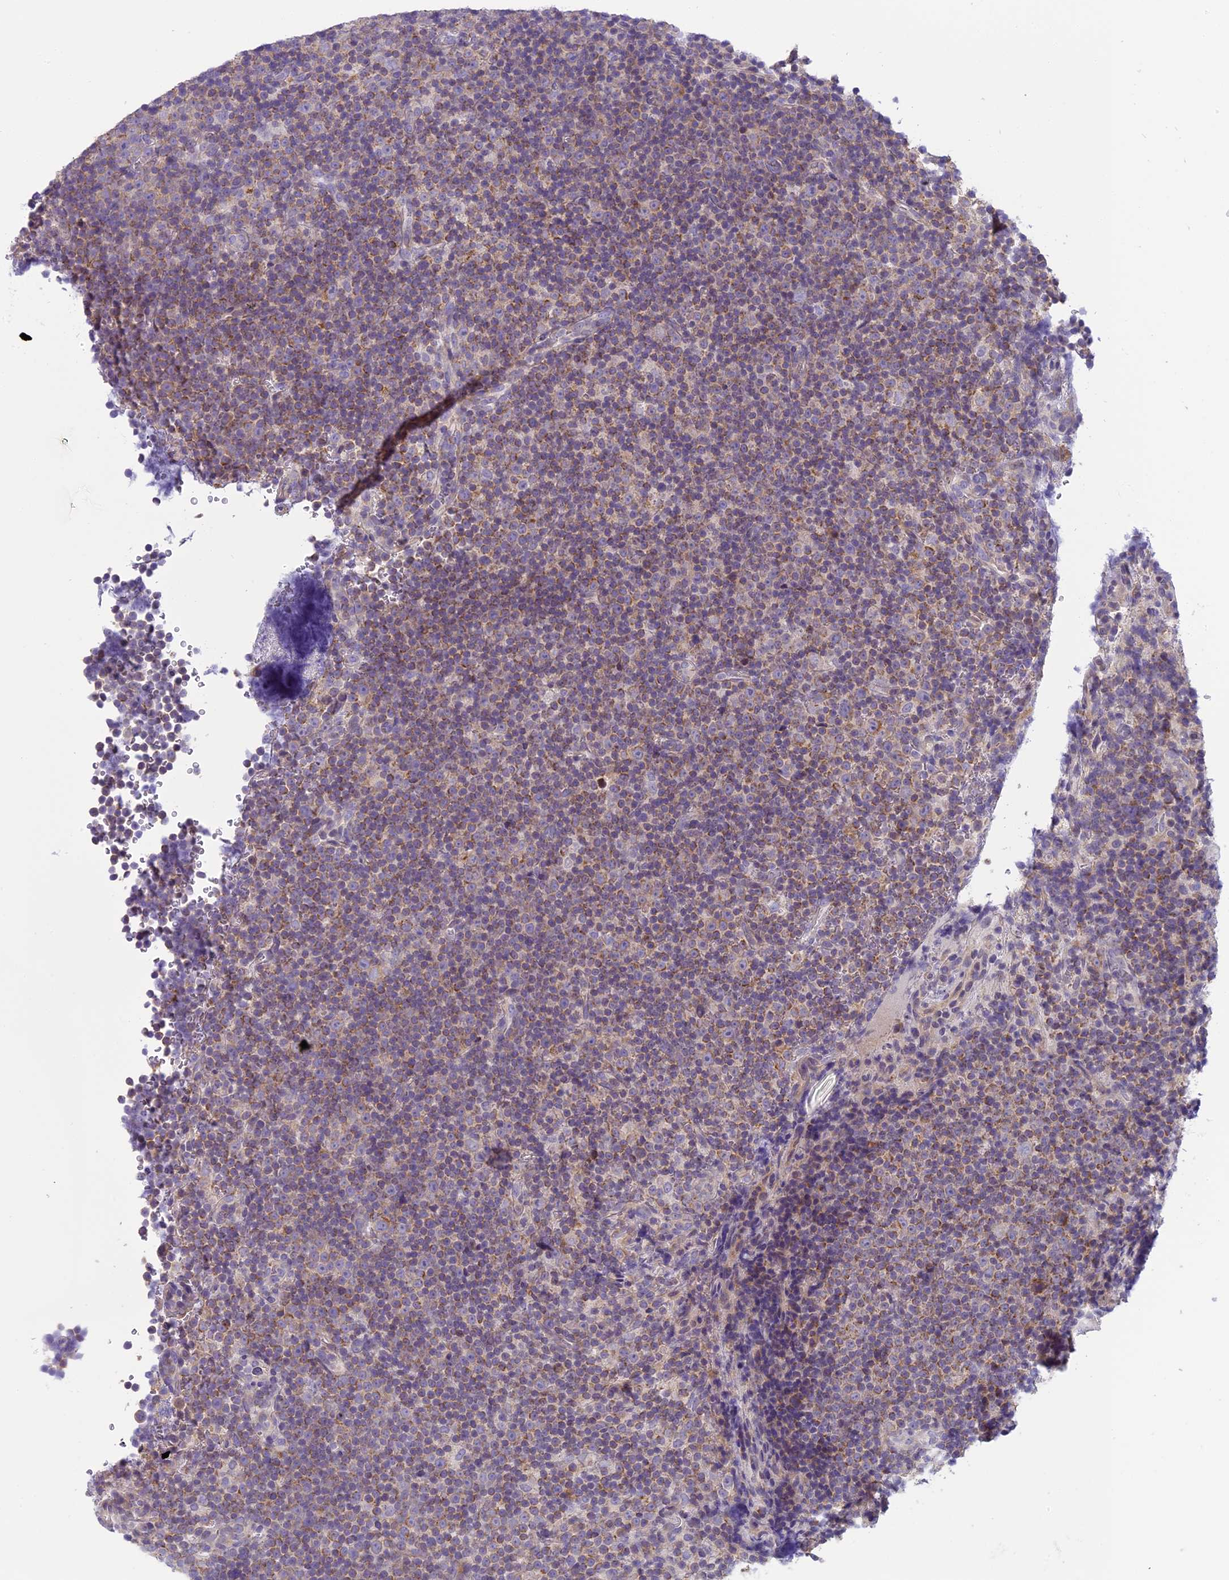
{"staining": {"intensity": "moderate", "quantity": "<25%", "location": "cytoplasmic/membranous"}, "tissue": "lymphoma", "cell_type": "Tumor cells", "image_type": "cancer", "snomed": [{"axis": "morphology", "description": "Malignant lymphoma, non-Hodgkin's type, Low grade"}, {"axis": "topography", "description": "Lymph node"}], "caption": "High-power microscopy captured an immunohistochemistry (IHC) photomicrograph of malignant lymphoma, non-Hodgkin's type (low-grade), revealing moderate cytoplasmic/membranous staining in about <25% of tumor cells.", "gene": "ARHGEF37", "patient": {"sex": "female", "age": 67}}